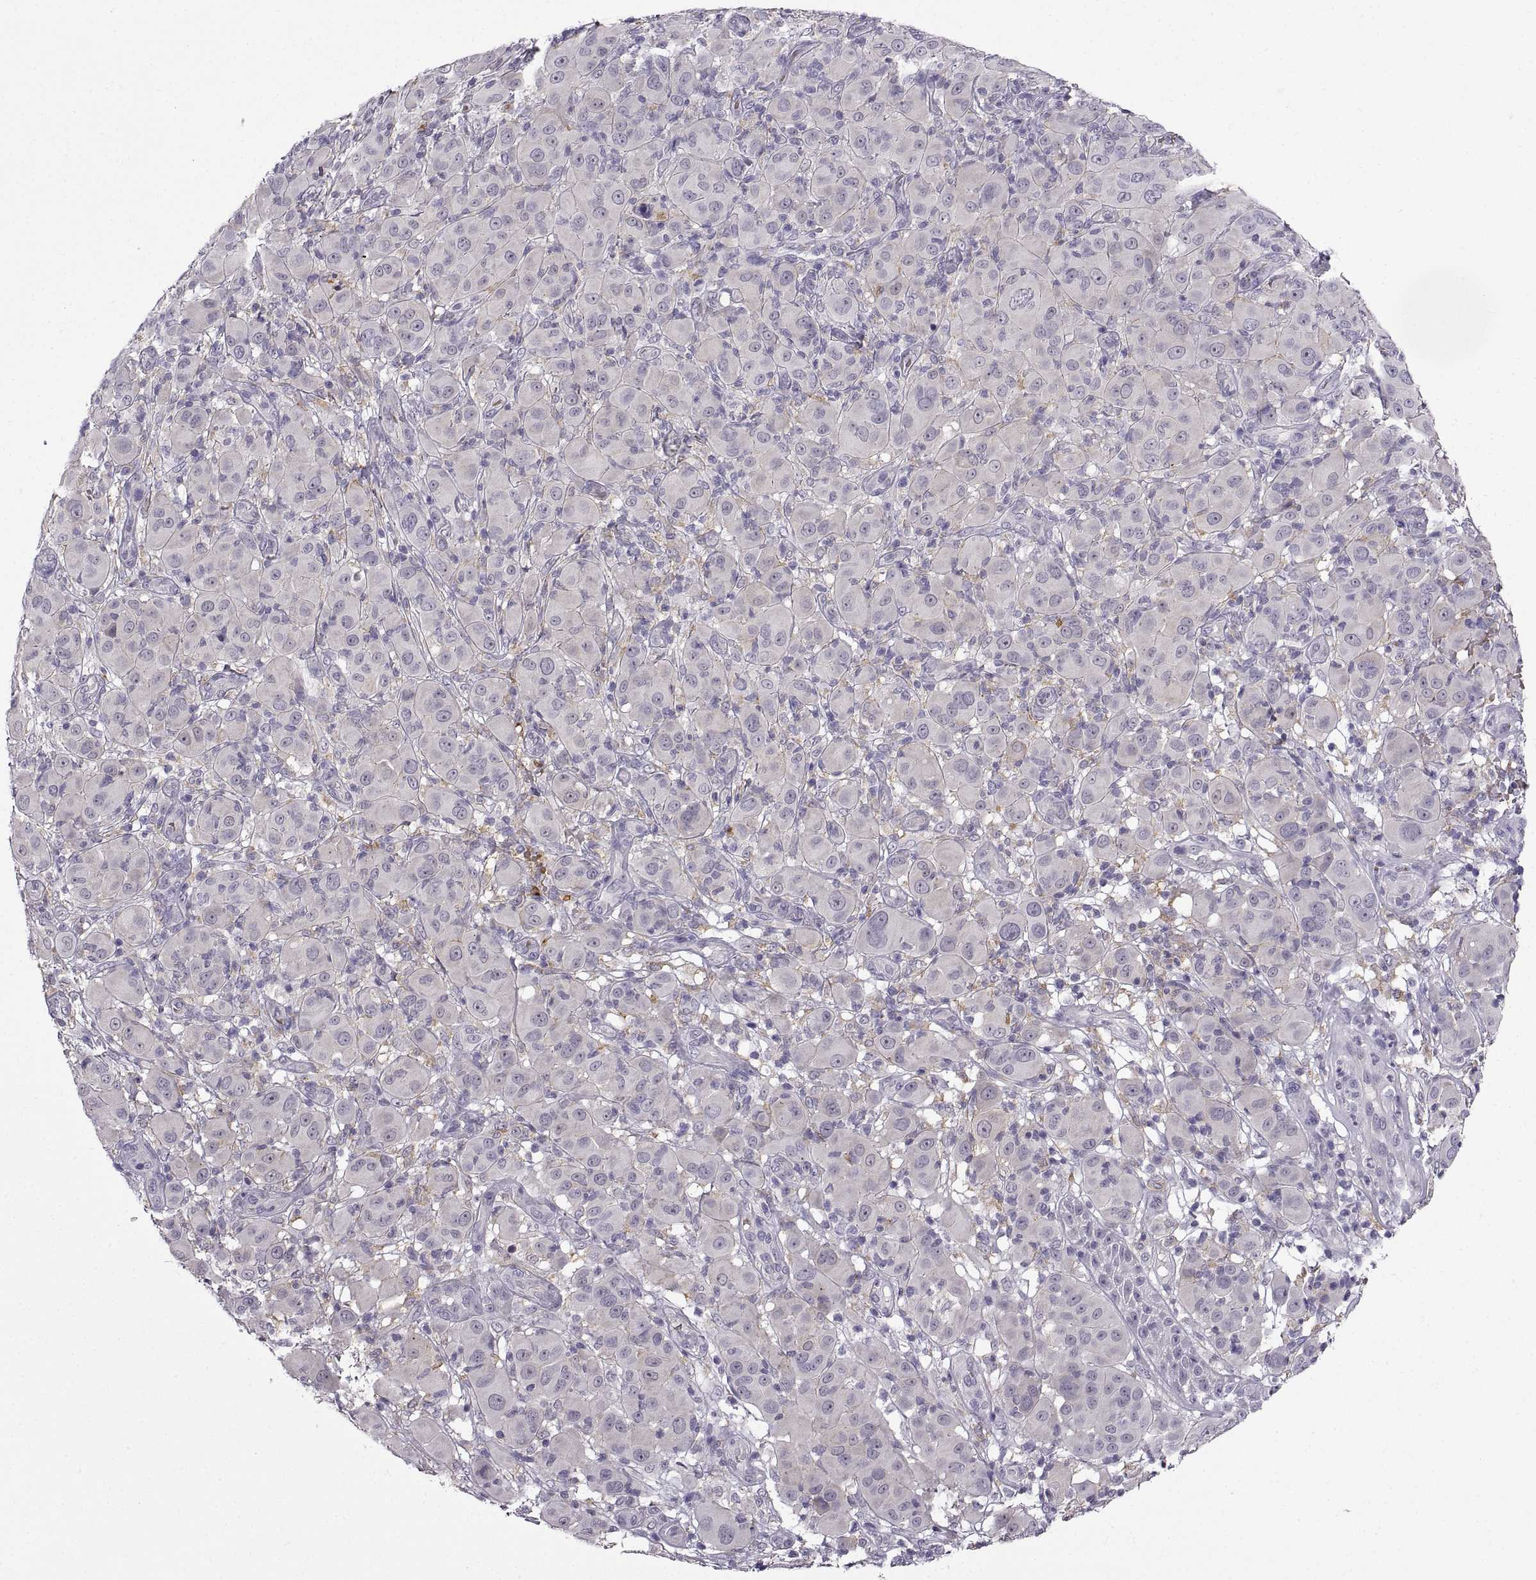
{"staining": {"intensity": "negative", "quantity": "none", "location": "none"}, "tissue": "melanoma", "cell_type": "Tumor cells", "image_type": "cancer", "snomed": [{"axis": "morphology", "description": "Malignant melanoma, NOS"}, {"axis": "topography", "description": "Skin"}], "caption": "The histopathology image reveals no significant expression in tumor cells of malignant melanoma.", "gene": "MEIOC", "patient": {"sex": "female", "age": 87}}